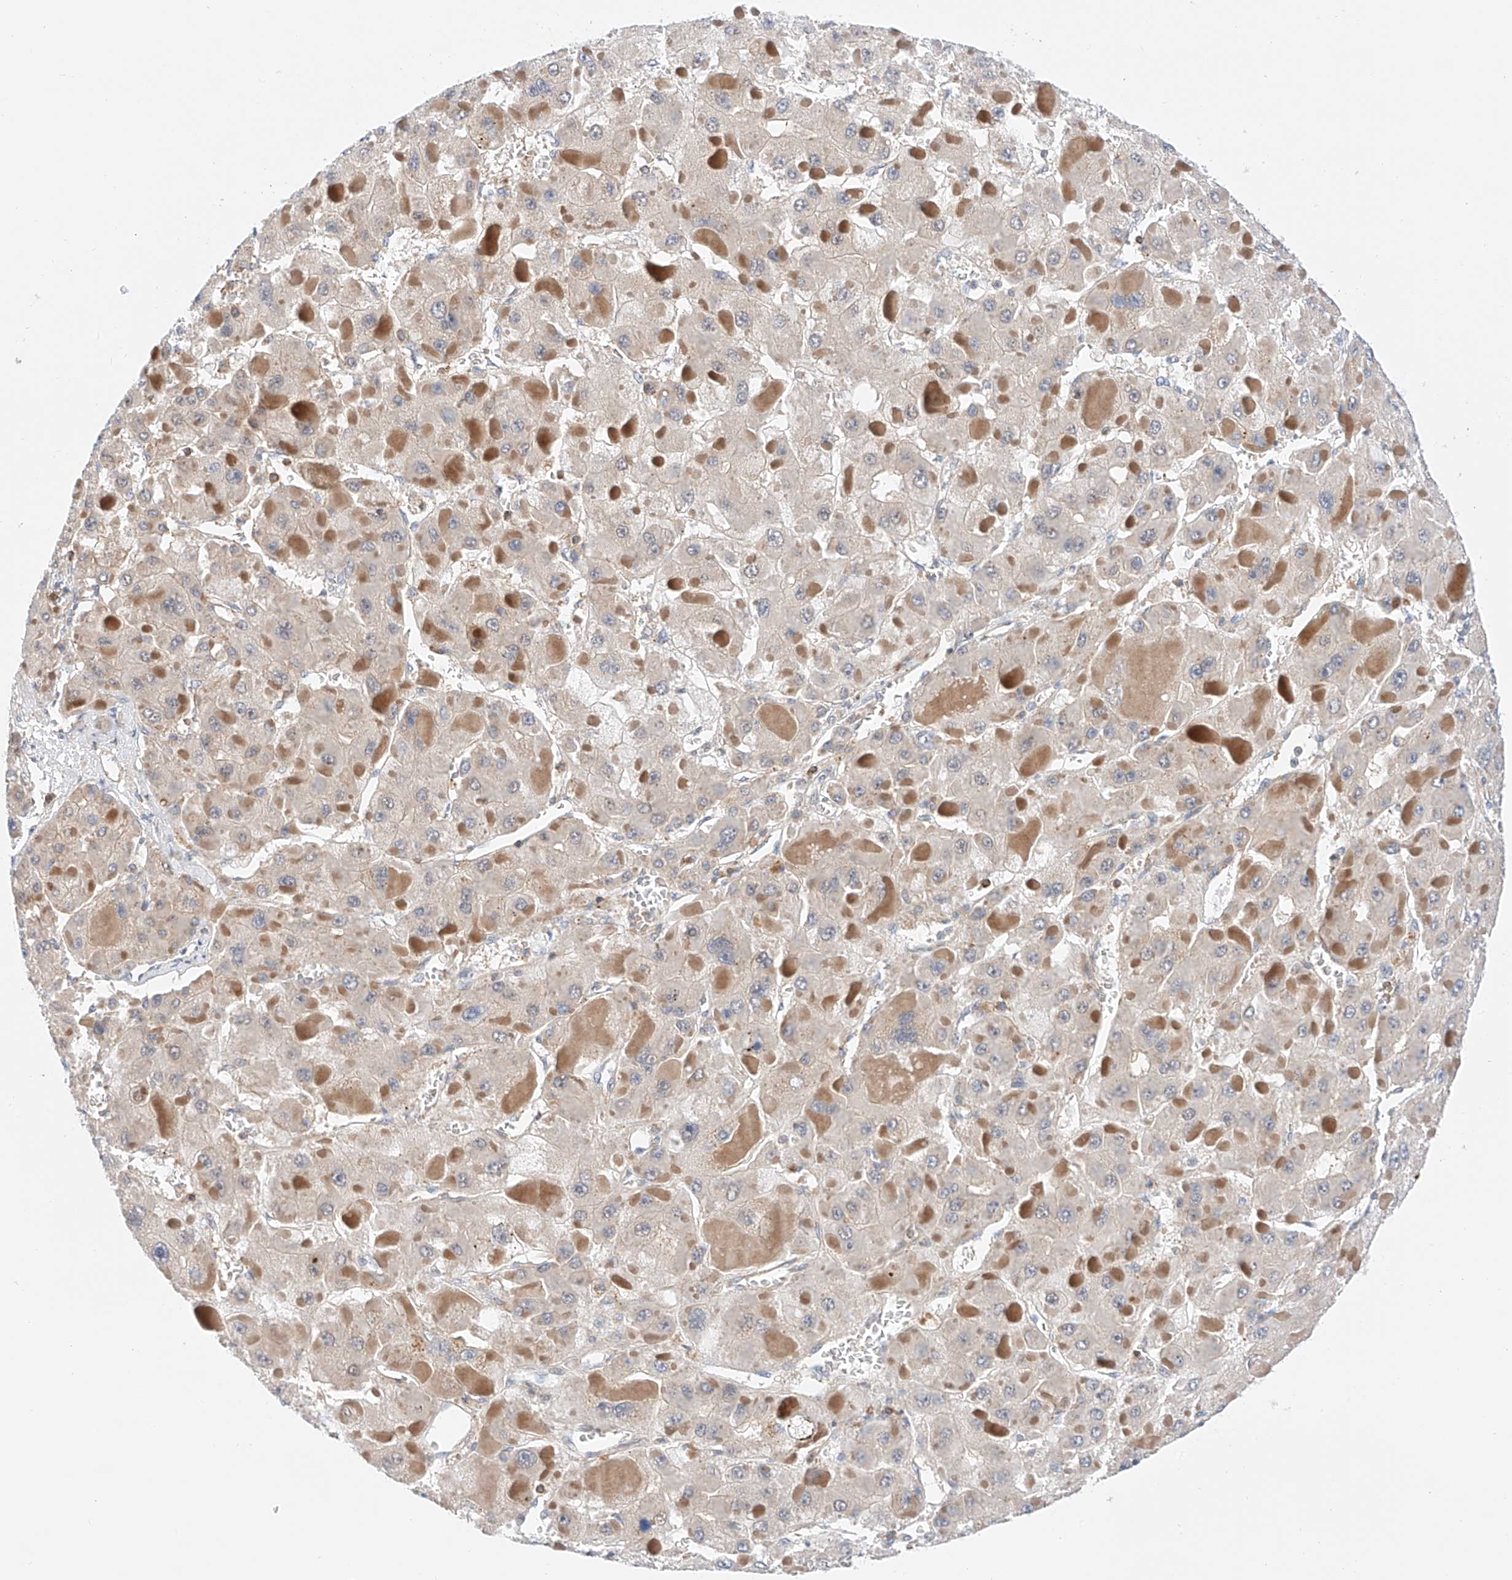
{"staining": {"intensity": "weak", "quantity": "<25%", "location": "cytoplasmic/membranous"}, "tissue": "liver cancer", "cell_type": "Tumor cells", "image_type": "cancer", "snomed": [{"axis": "morphology", "description": "Carcinoma, Hepatocellular, NOS"}, {"axis": "topography", "description": "Liver"}], "caption": "Tumor cells are negative for brown protein staining in liver cancer (hepatocellular carcinoma).", "gene": "MFN2", "patient": {"sex": "female", "age": 73}}